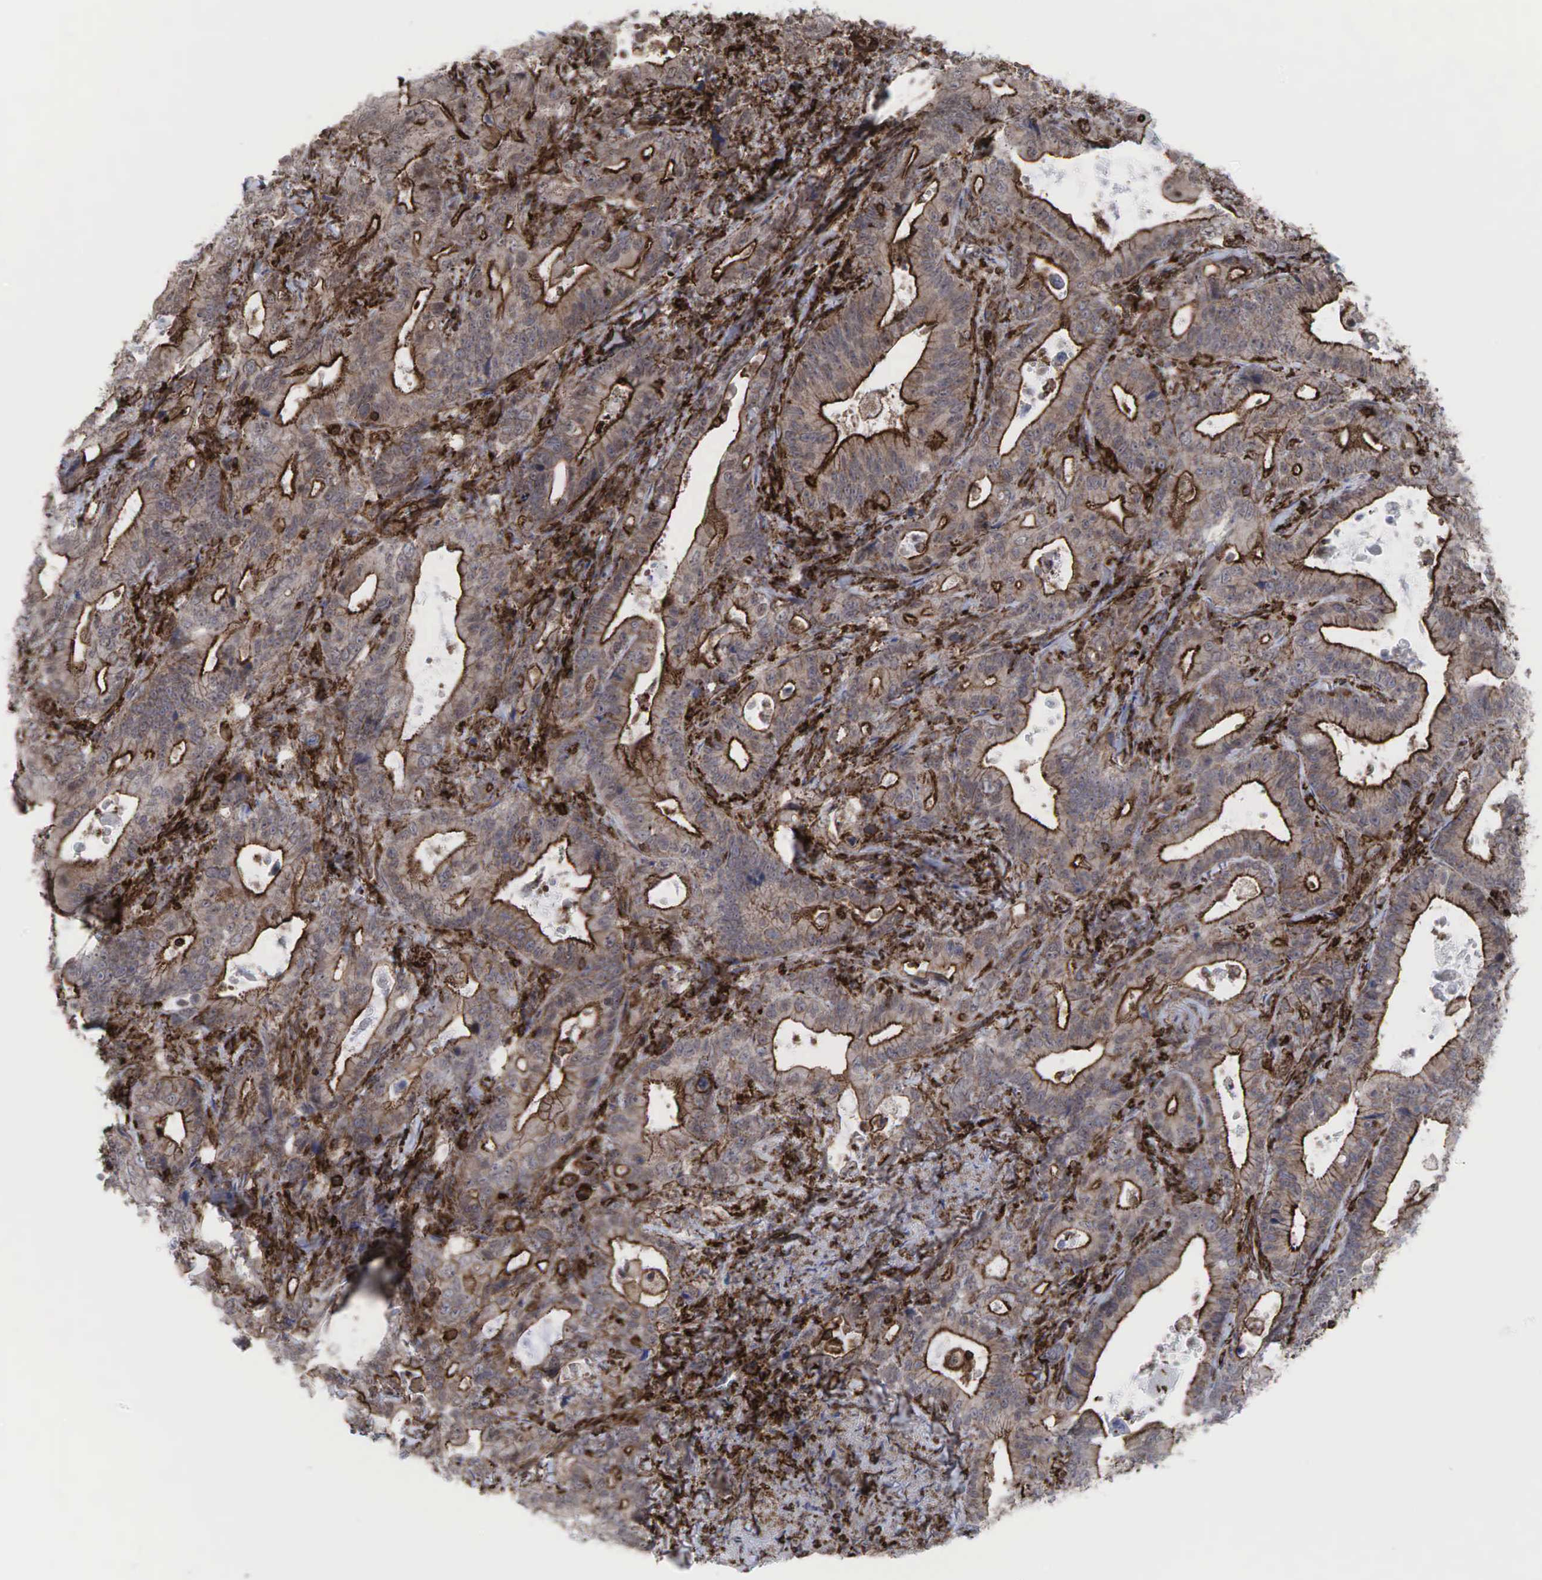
{"staining": {"intensity": "moderate", "quantity": ">75%", "location": "cytoplasmic/membranous"}, "tissue": "stomach cancer", "cell_type": "Tumor cells", "image_type": "cancer", "snomed": [{"axis": "morphology", "description": "Adenocarcinoma, NOS"}, {"axis": "topography", "description": "Stomach, upper"}], "caption": "Human adenocarcinoma (stomach) stained for a protein (brown) displays moderate cytoplasmic/membranous positive positivity in approximately >75% of tumor cells.", "gene": "GPRASP1", "patient": {"sex": "male", "age": 63}}